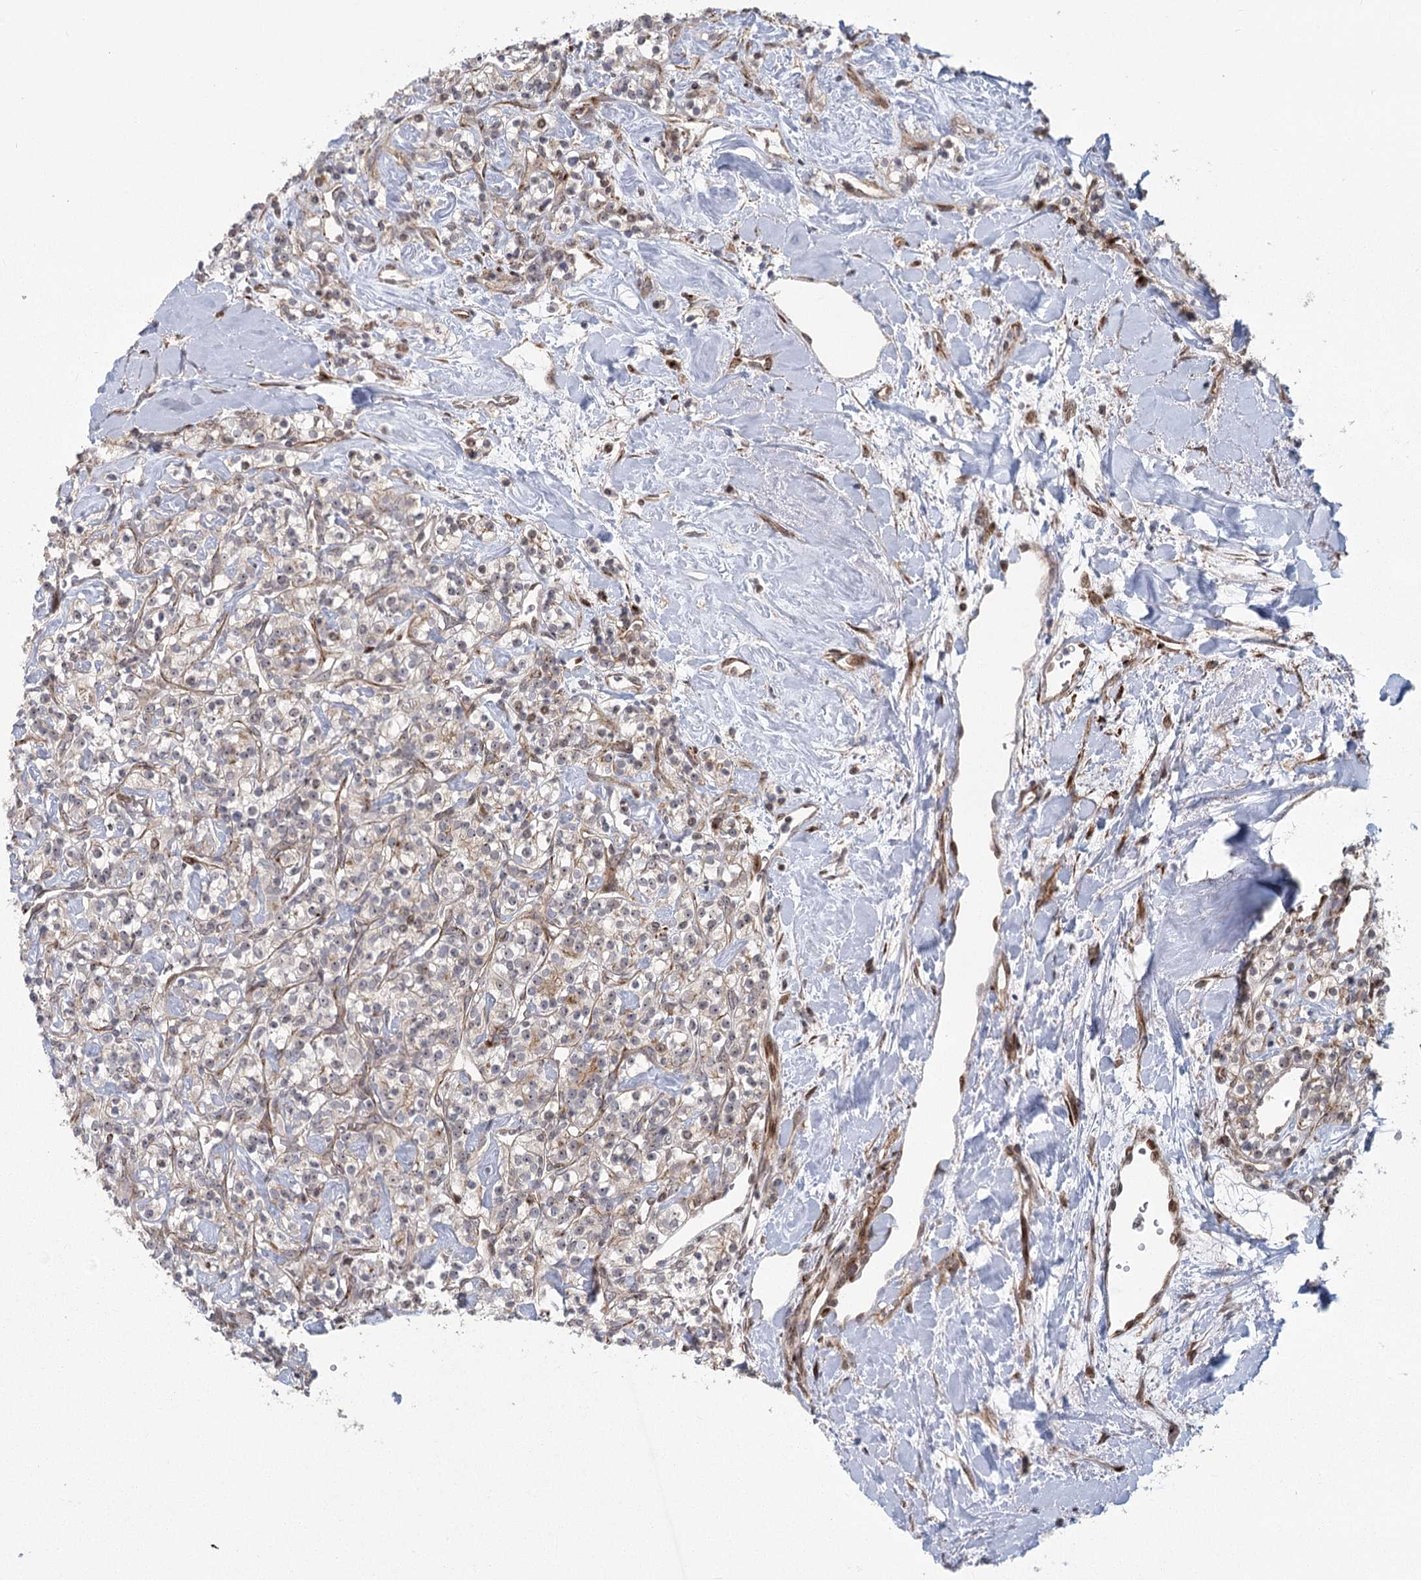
{"staining": {"intensity": "negative", "quantity": "none", "location": "none"}, "tissue": "renal cancer", "cell_type": "Tumor cells", "image_type": "cancer", "snomed": [{"axis": "morphology", "description": "Adenocarcinoma, NOS"}, {"axis": "topography", "description": "Kidney"}], "caption": "This is an IHC image of human renal cancer. There is no staining in tumor cells.", "gene": "PARM1", "patient": {"sex": "male", "age": 77}}